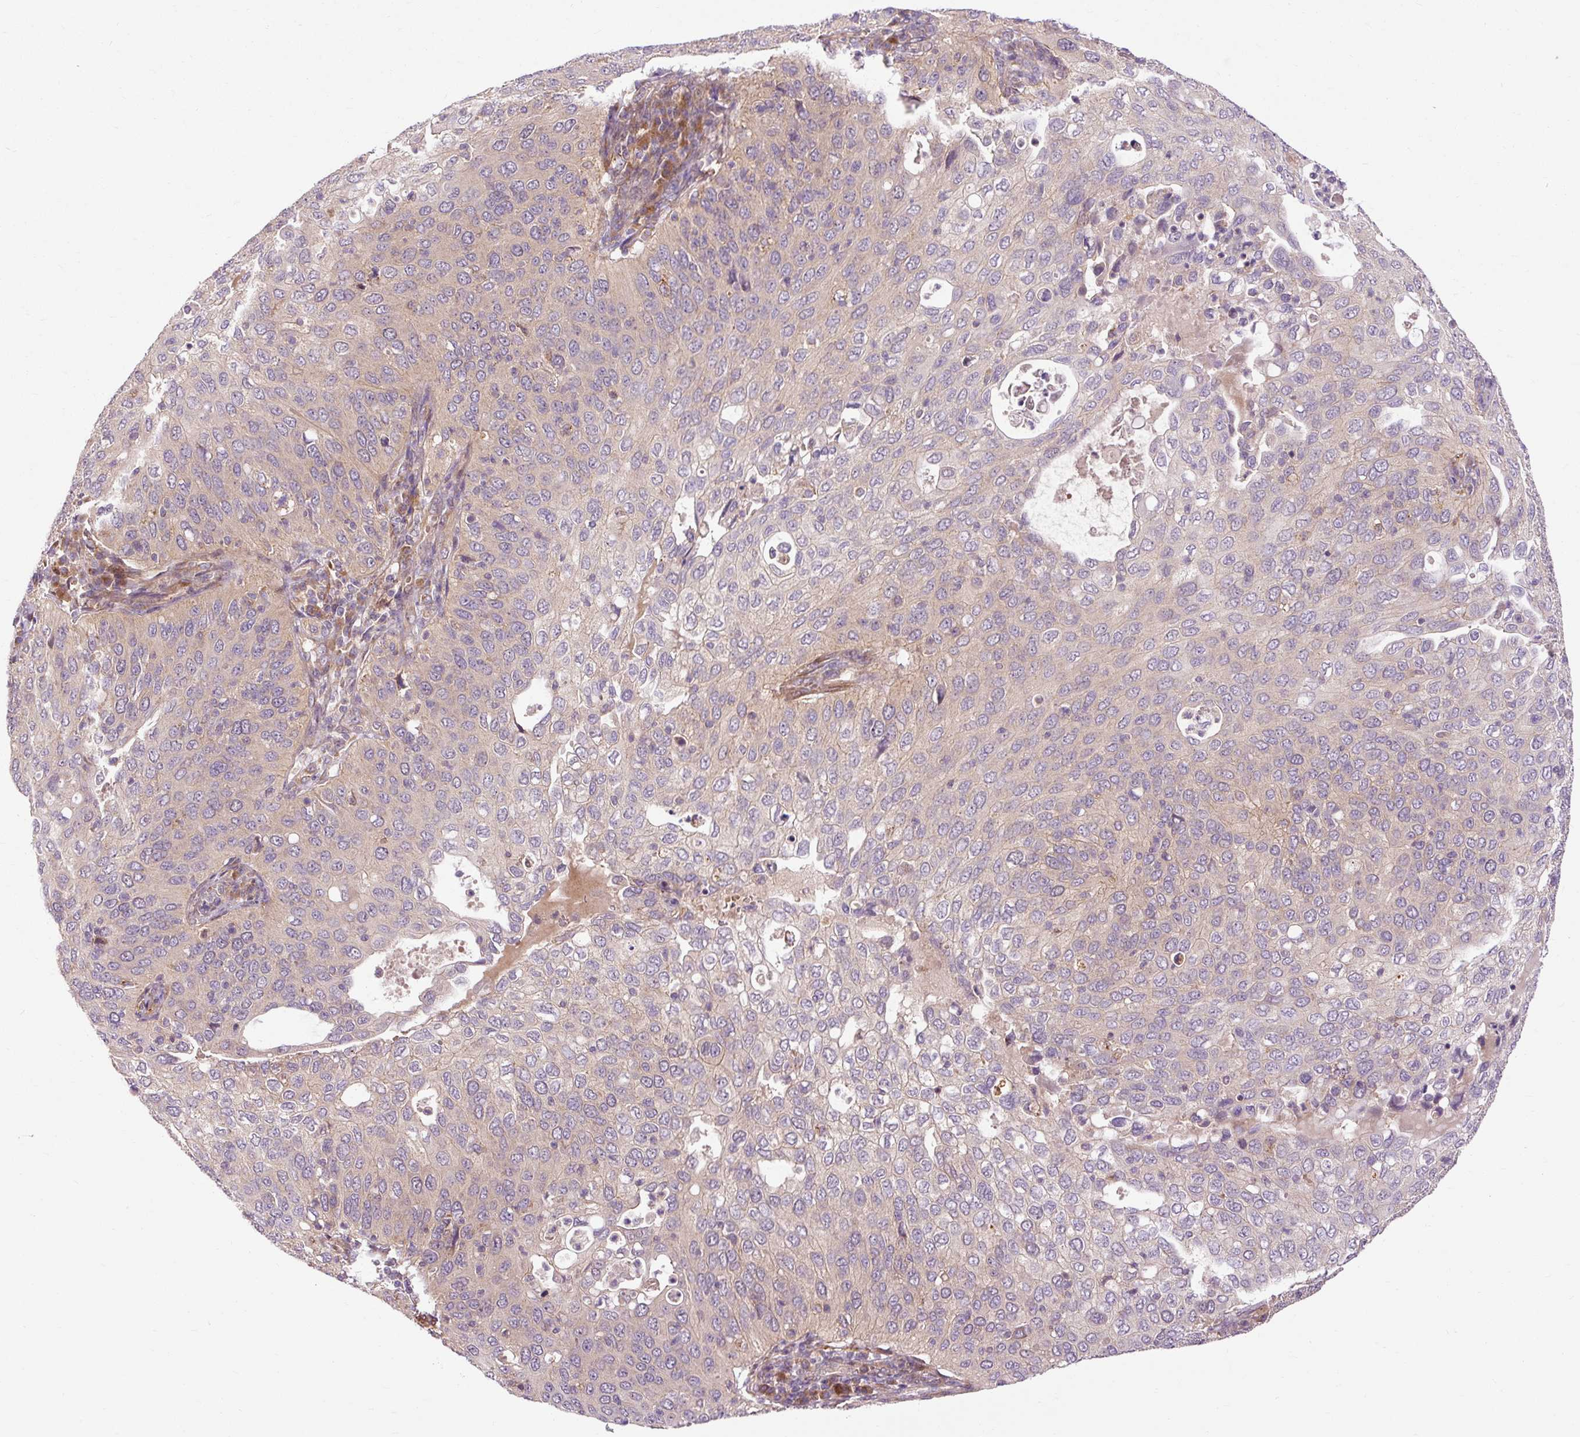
{"staining": {"intensity": "weak", "quantity": "<25%", "location": "cytoplasmic/membranous"}, "tissue": "cervical cancer", "cell_type": "Tumor cells", "image_type": "cancer", "snomed": [{"axis": "morphology", "description": "Squamous cell carcinoma, NOS"}, {"axis": "topography", "description": "Cervix"}], "caption": "This is a micrograph of immunohistochemistry staining of cervical squamous cell carcinoma, which shows no expression in tumor cells.", "gene": "RIPOR3", "patient": {"sex": "female", "age": 36}}